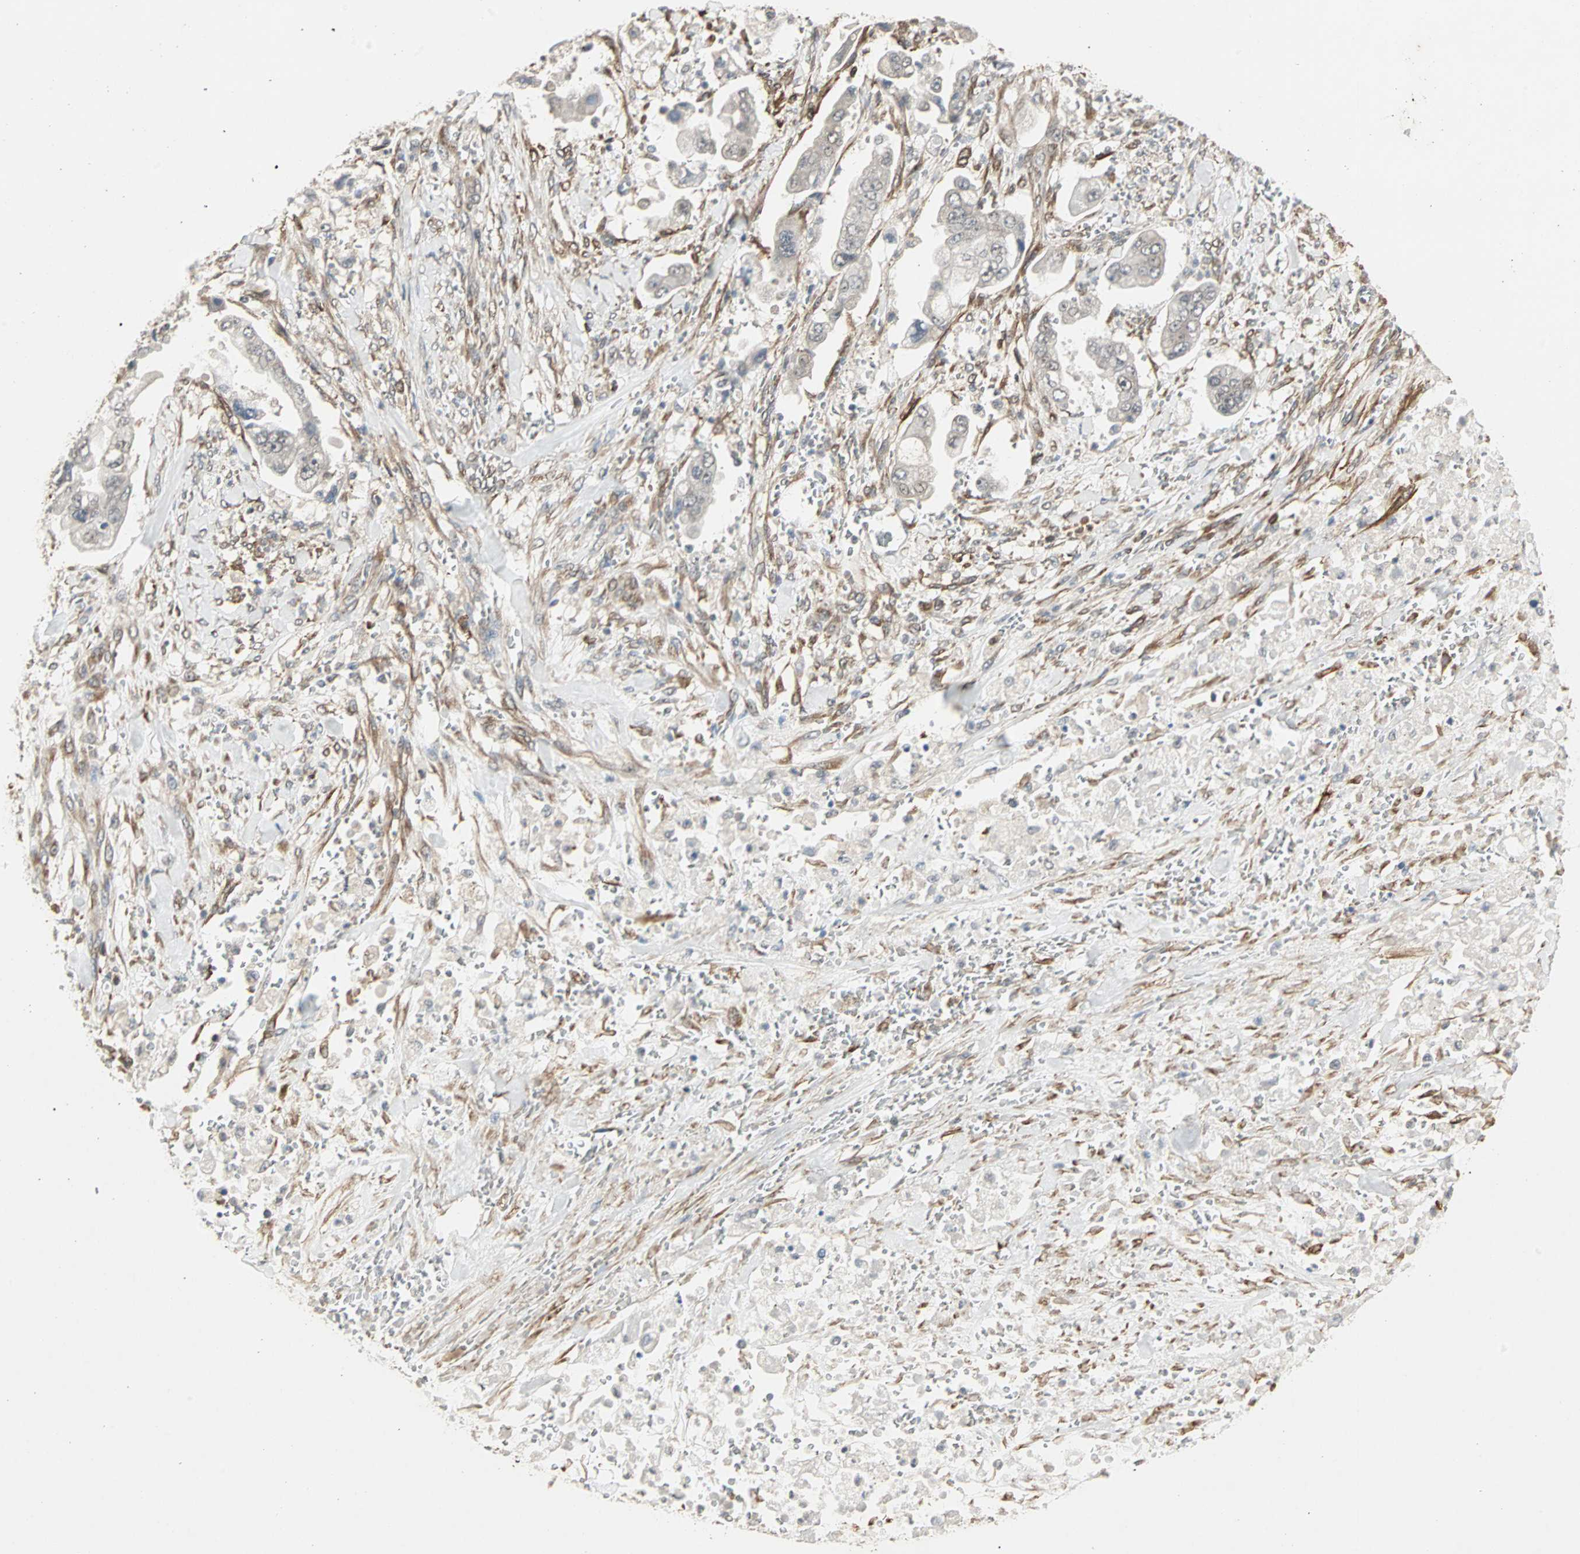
{"staining": {"intensity": "negative", "quantity": "none", "location": "none"}, "tissue": "stomach cancer", "cell_type": "Tumor cells", "image_type": "cancer", "snomed": [{"axis": "morphology", "description": "Adenocarcinoma, NOS"}, {"axis": "topography", "description": "Stomach"}], "caption": "A photomicrograph of adenocarcinoma (stomach) stained for a protein demonstrates no brown staining in tumor cells.", "gene": "TRPV4", "patient": {"sex": "male", "age": 62}}